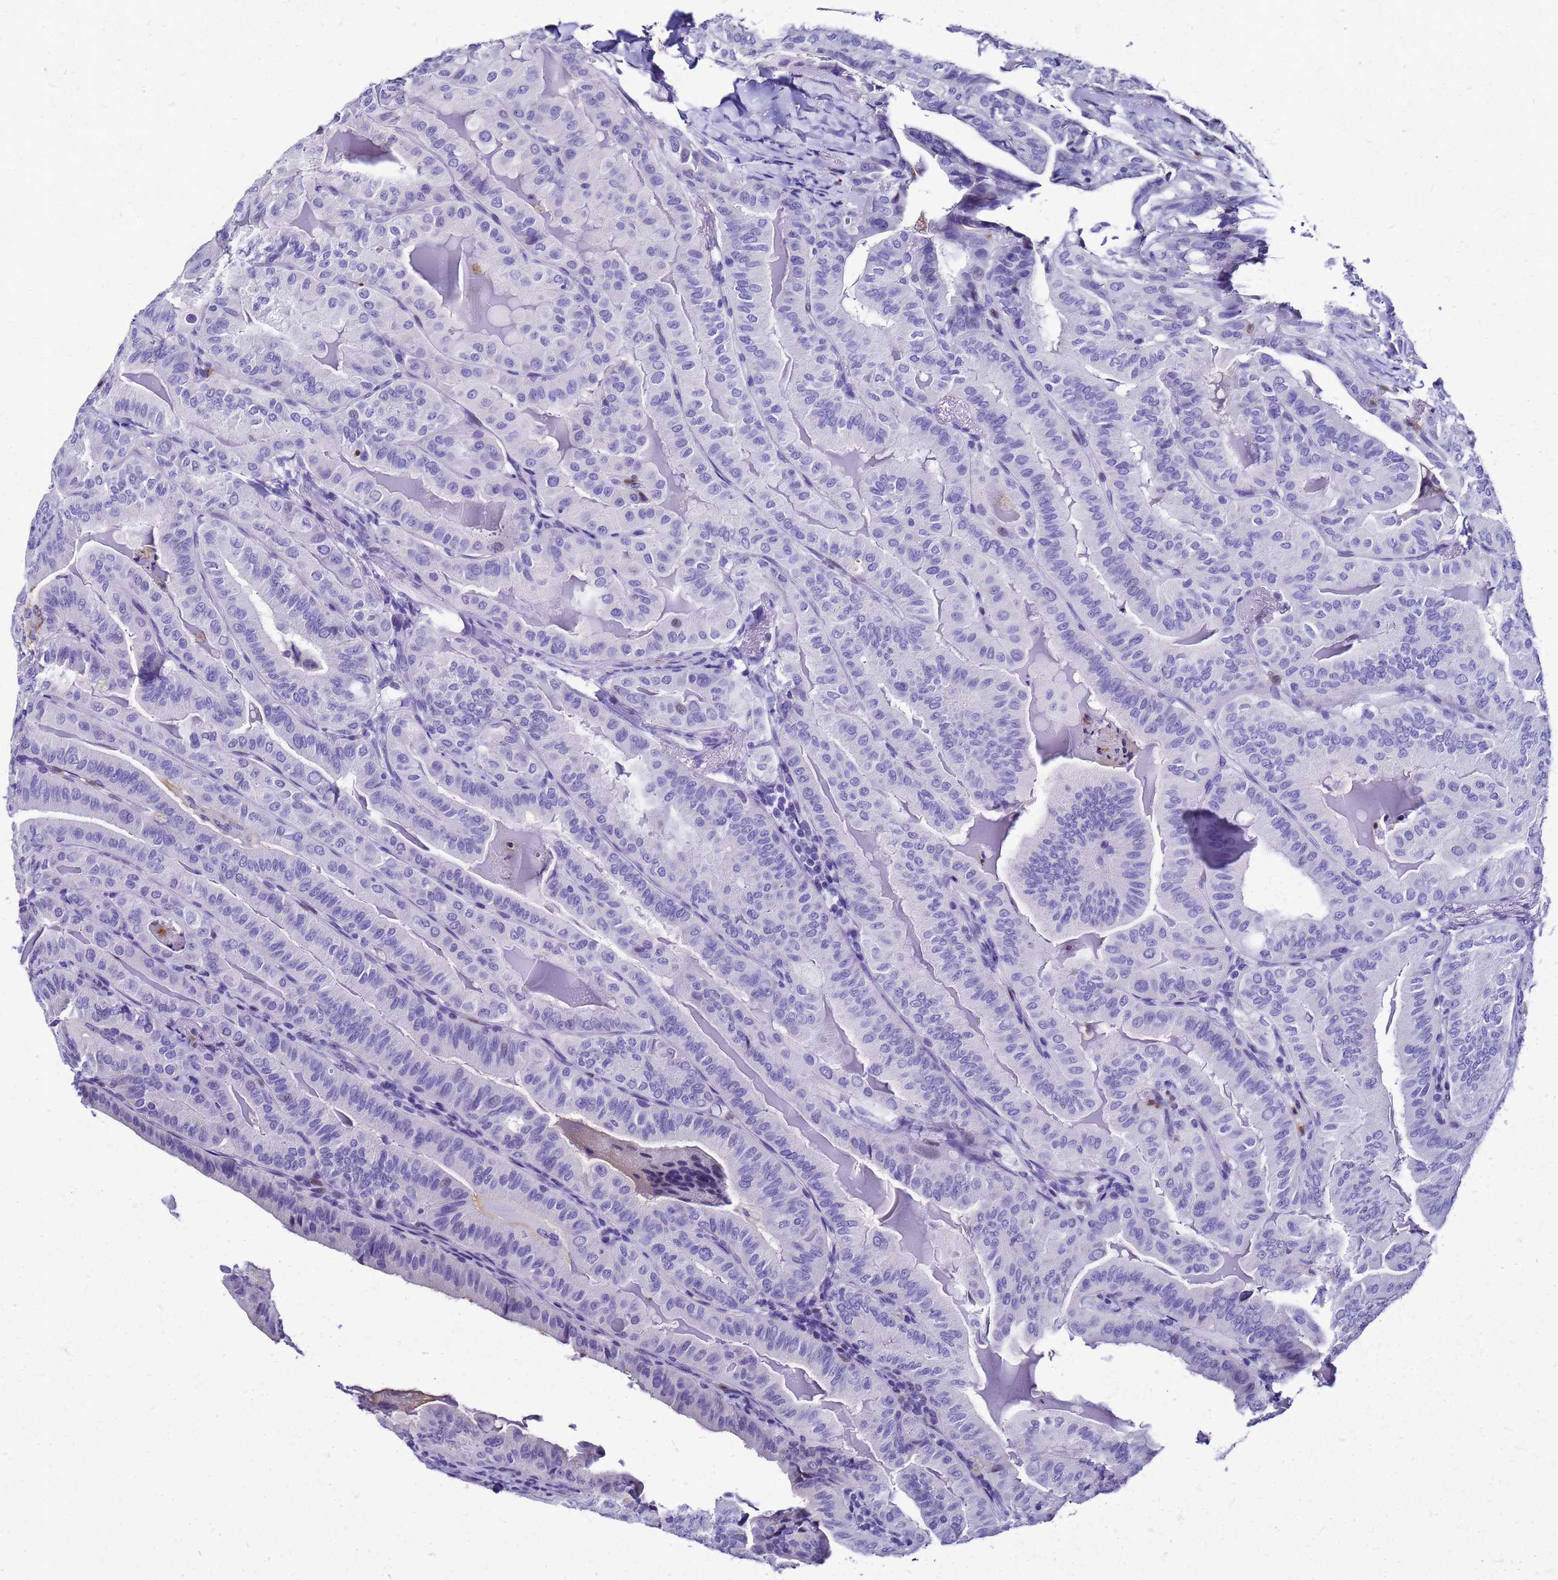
{"staining": {"intensity": "negative", "quantity": "none", "location": "none"}, "tissue": "thyroid cancer", "cell_type": "Tumor cells", "image_type": "cancer", "snomed": [{"axis": "morphology", "description": "Papillary adenocarcinoma, NOS"}, {"axis": "topography", "description": "Thyroid gland"}], "caption": "Immunohistochemistry (IHC) micrograph of human thyroid cancer stained for a protein (brown), which reveals no expression in tumor cells.", "gene": "SMIM21", "patient": {"sex": "female", "age": 68}}